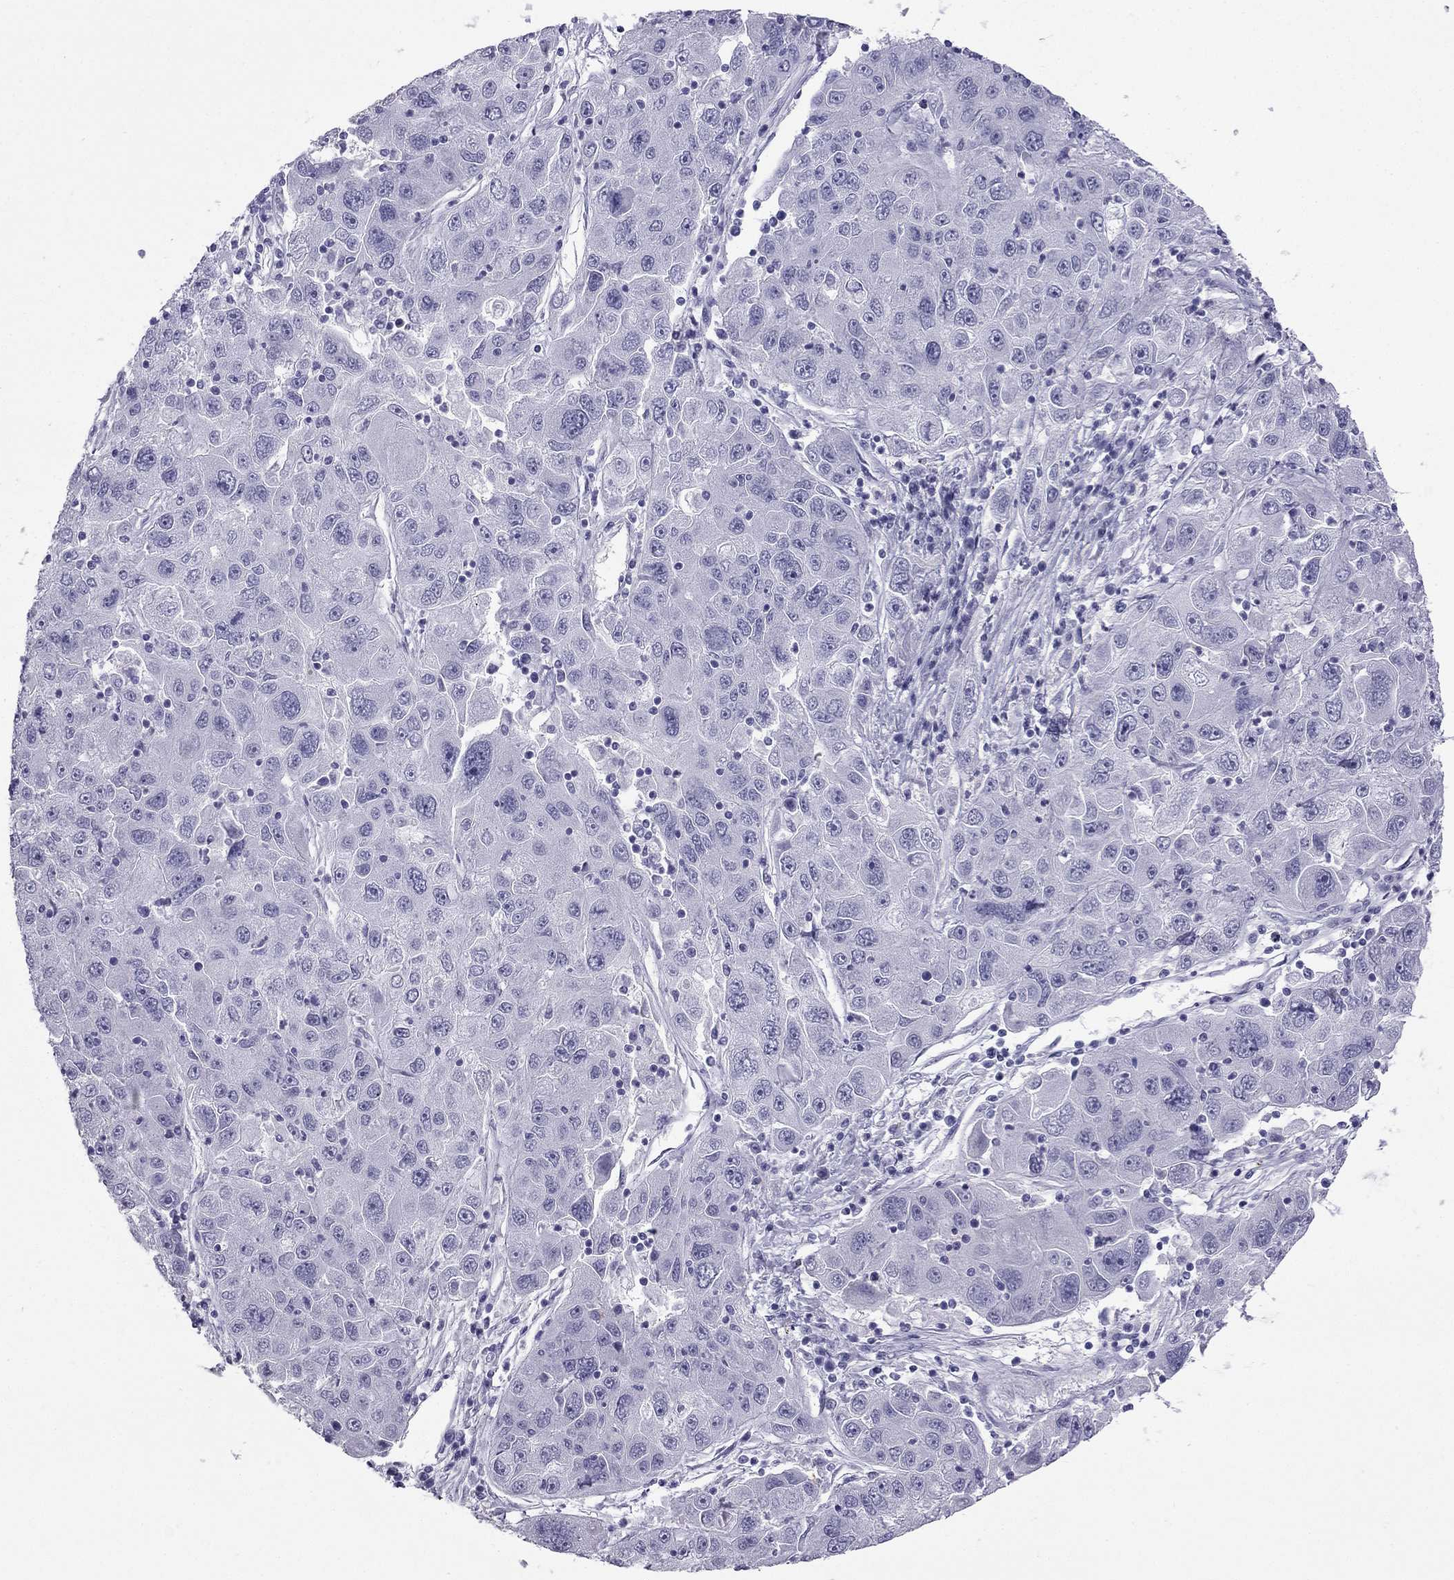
{"staining": {"intensity": "negative", "quantity": "none", "location": "none"}, "tissue": "stomach cancer", "cell_type": "Tumor cells", "image_type": "cancer", "snomed": [{"axis": "morphology", "description": "Adenocarcinoma, NOS"}, {"axis": "topography", "description": "Stomach"}], "caption": "This is a histopathology image of IHC staining of stomach cancer (adenocarcinoma), which shows no expression in tumor cells.", "gene": "GJA8", "patient": {"sex": "male", "age": 56}}